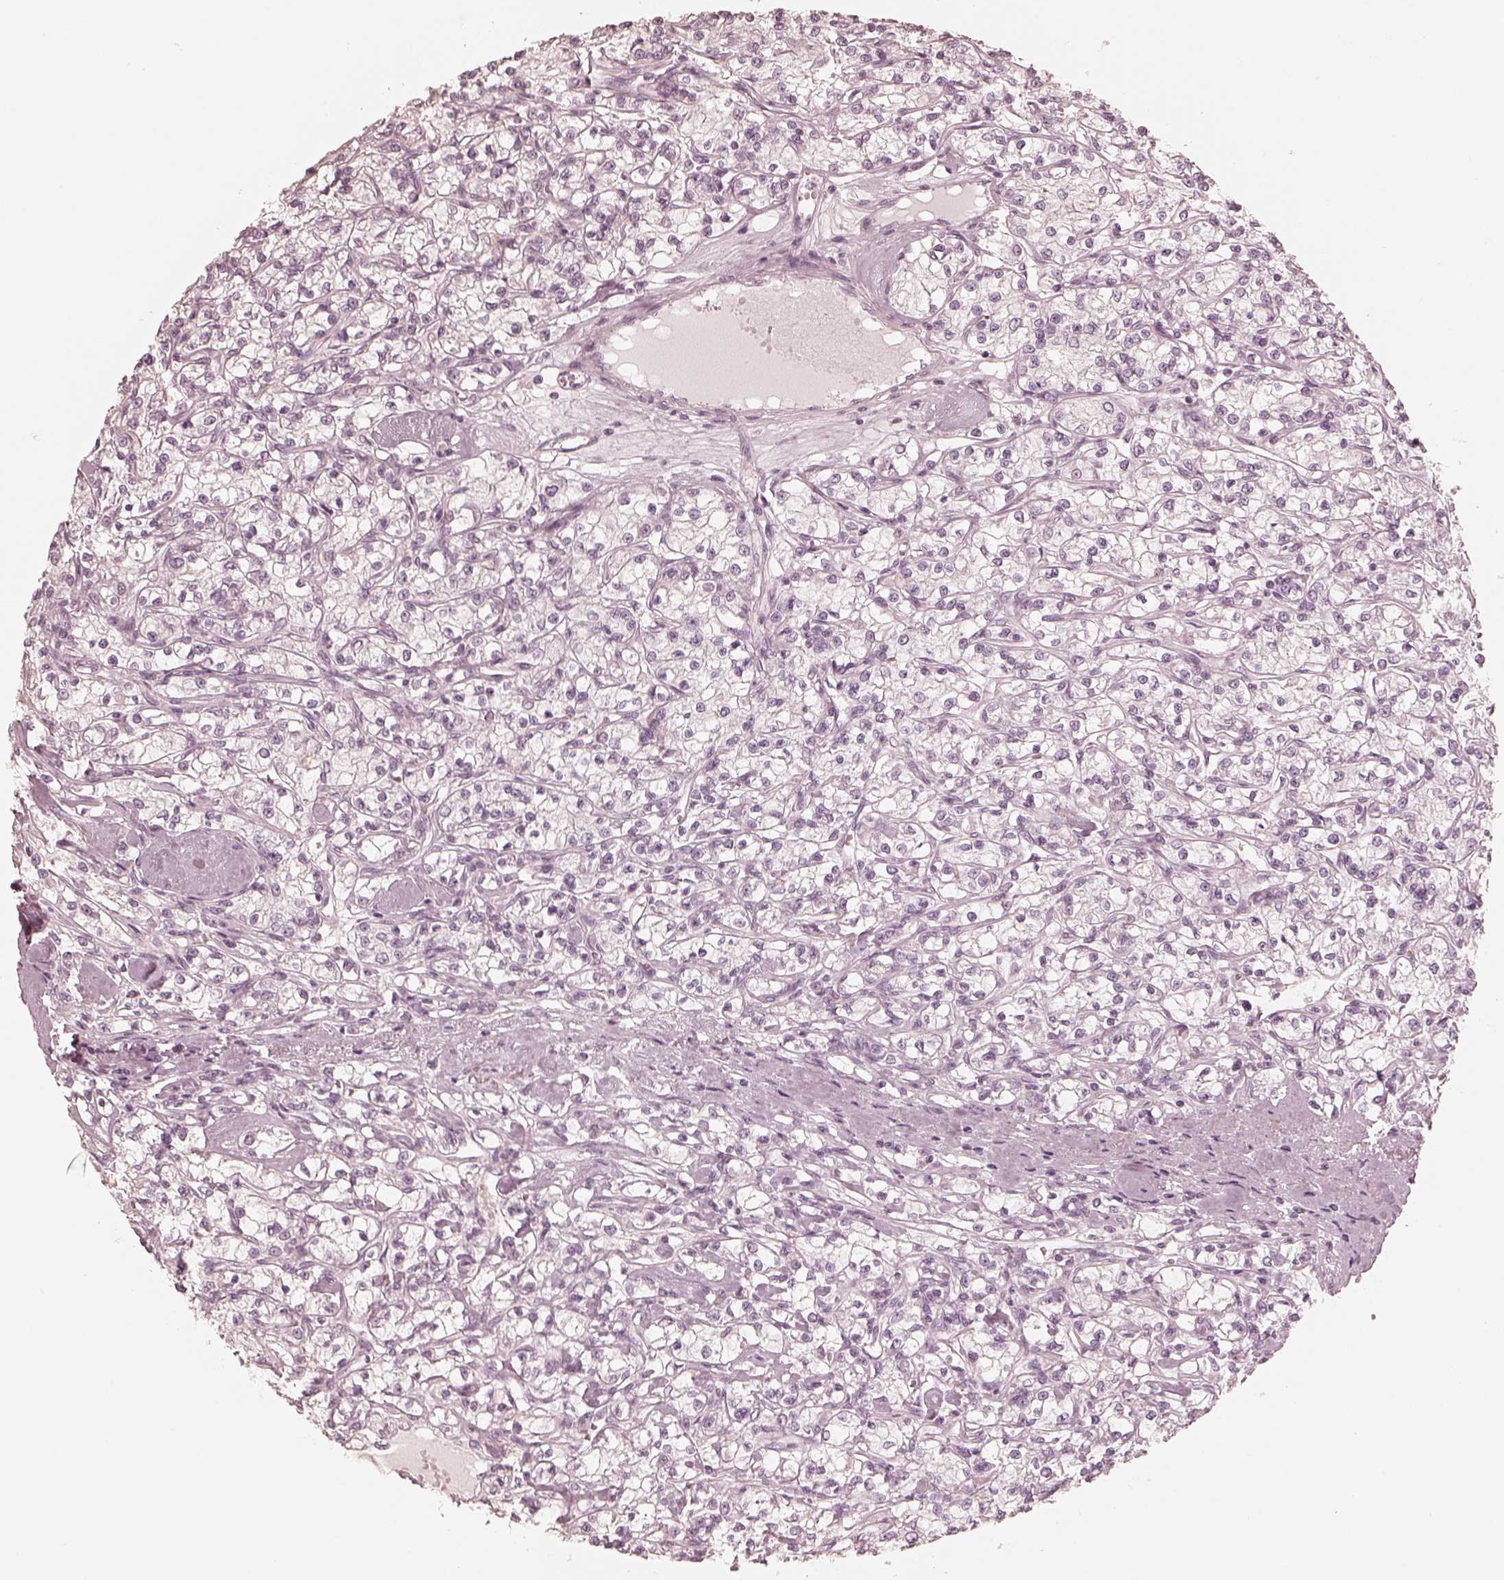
{"staining": {"intensity": "negative", "quantity": "none", "location": "none"}, "tissue": "renal cancer", "cell_type": "Tumor cells", "image_type": "cancer", "snomed": [{"axis": "morphology", "description": "Adenocarcinoma, NOS"}, {"axis": "topography", "description": "Kidney"}], "caption": "Micrograph shows no significant protein staining in tumor cells of renal cancer.", "gene": "CALR3", "patient": {"sex": "female", "age": 59}}